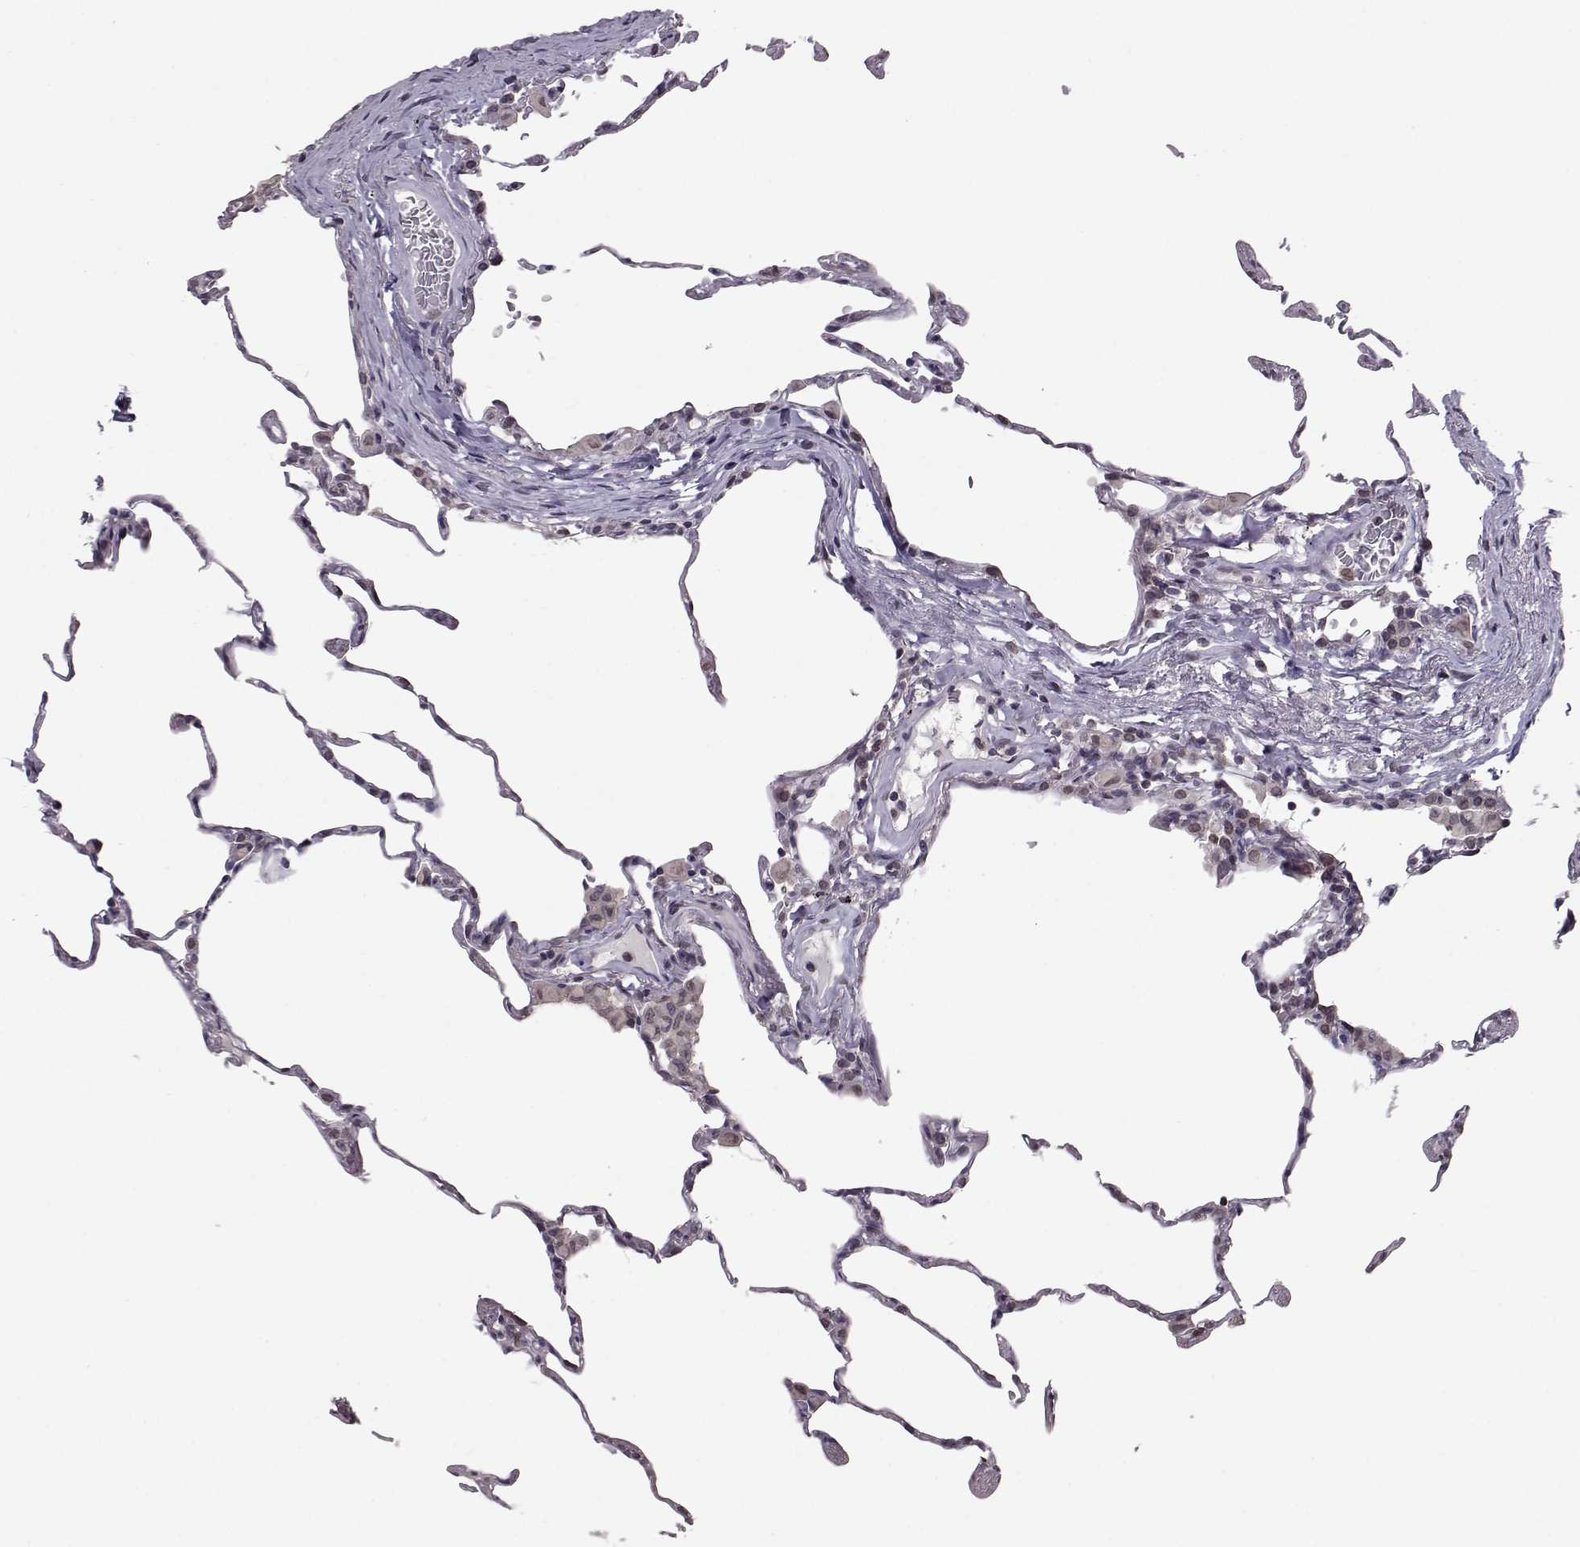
{"staining": {"intensity": "weak", "quantity": "<25%", "location": "cytoplasmic/membranous,nuclear"}, "tissue": "lung", "cell_type": "Alveolar cells", "image_type": "normal", "snomed": [{"axis": "morphology", "description": "Normal tissue, NOS"}, {"axis": "topography", "description": "Lung"}], "caption": "Immunohistochemistry histopathology image of normal lung: lung stained with DAB demonstrates no significant protein staining in alveolar cells. The staining was performed using DAB to visualize the protein expression in brown, while the nuclei were stained in blue with hematoxylin (Magnification: 20x).", "gene": "NUP37", "patient": {"sex": "female", "age": 57}}